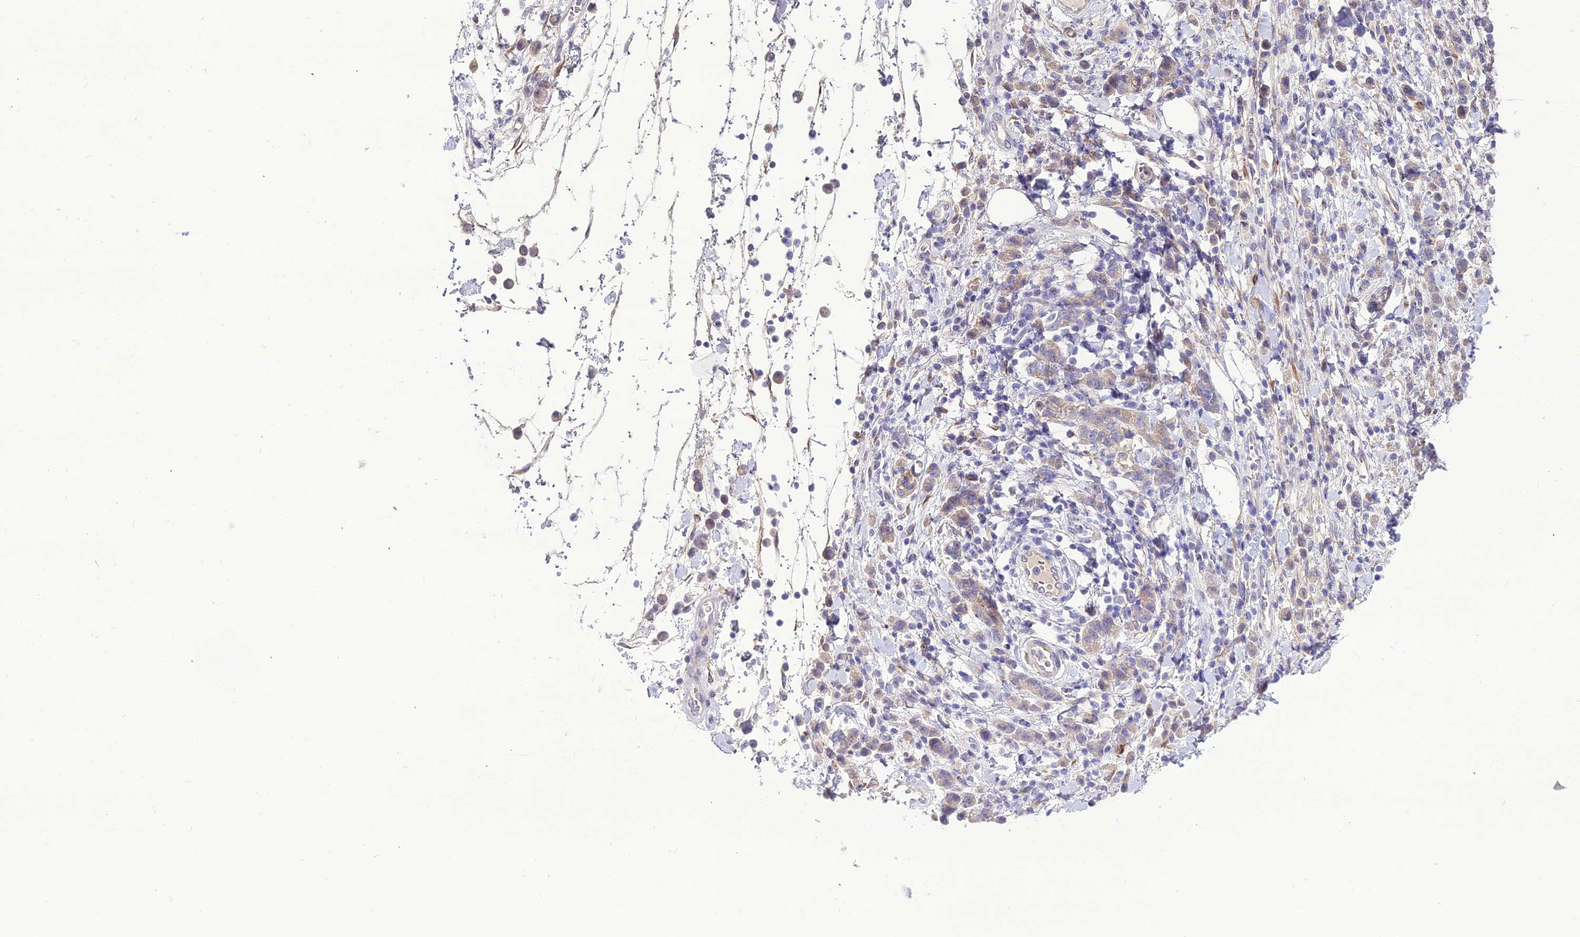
{"staining": {"intensity": "weak", "quantity": "<25%", "location": "cytoplasmic/membranous"}, "tissue": "stomach cancer", "cell_type": "Tumor cells", "image_type": "cancer", "snomed": [{"axis": "morphology", "description": "Adenocarcinoma, NOS"}, {"axis": "topography", "description": "Stomach"}], "caption": "Immunohistochemistry histopathology image of human stomach cancer (adenocarcinoma) stained for a protein (brown), which shows no expression in tumor cells.", "gene": "MB21D2", "patient": {"sex": "male", "age": 77}}